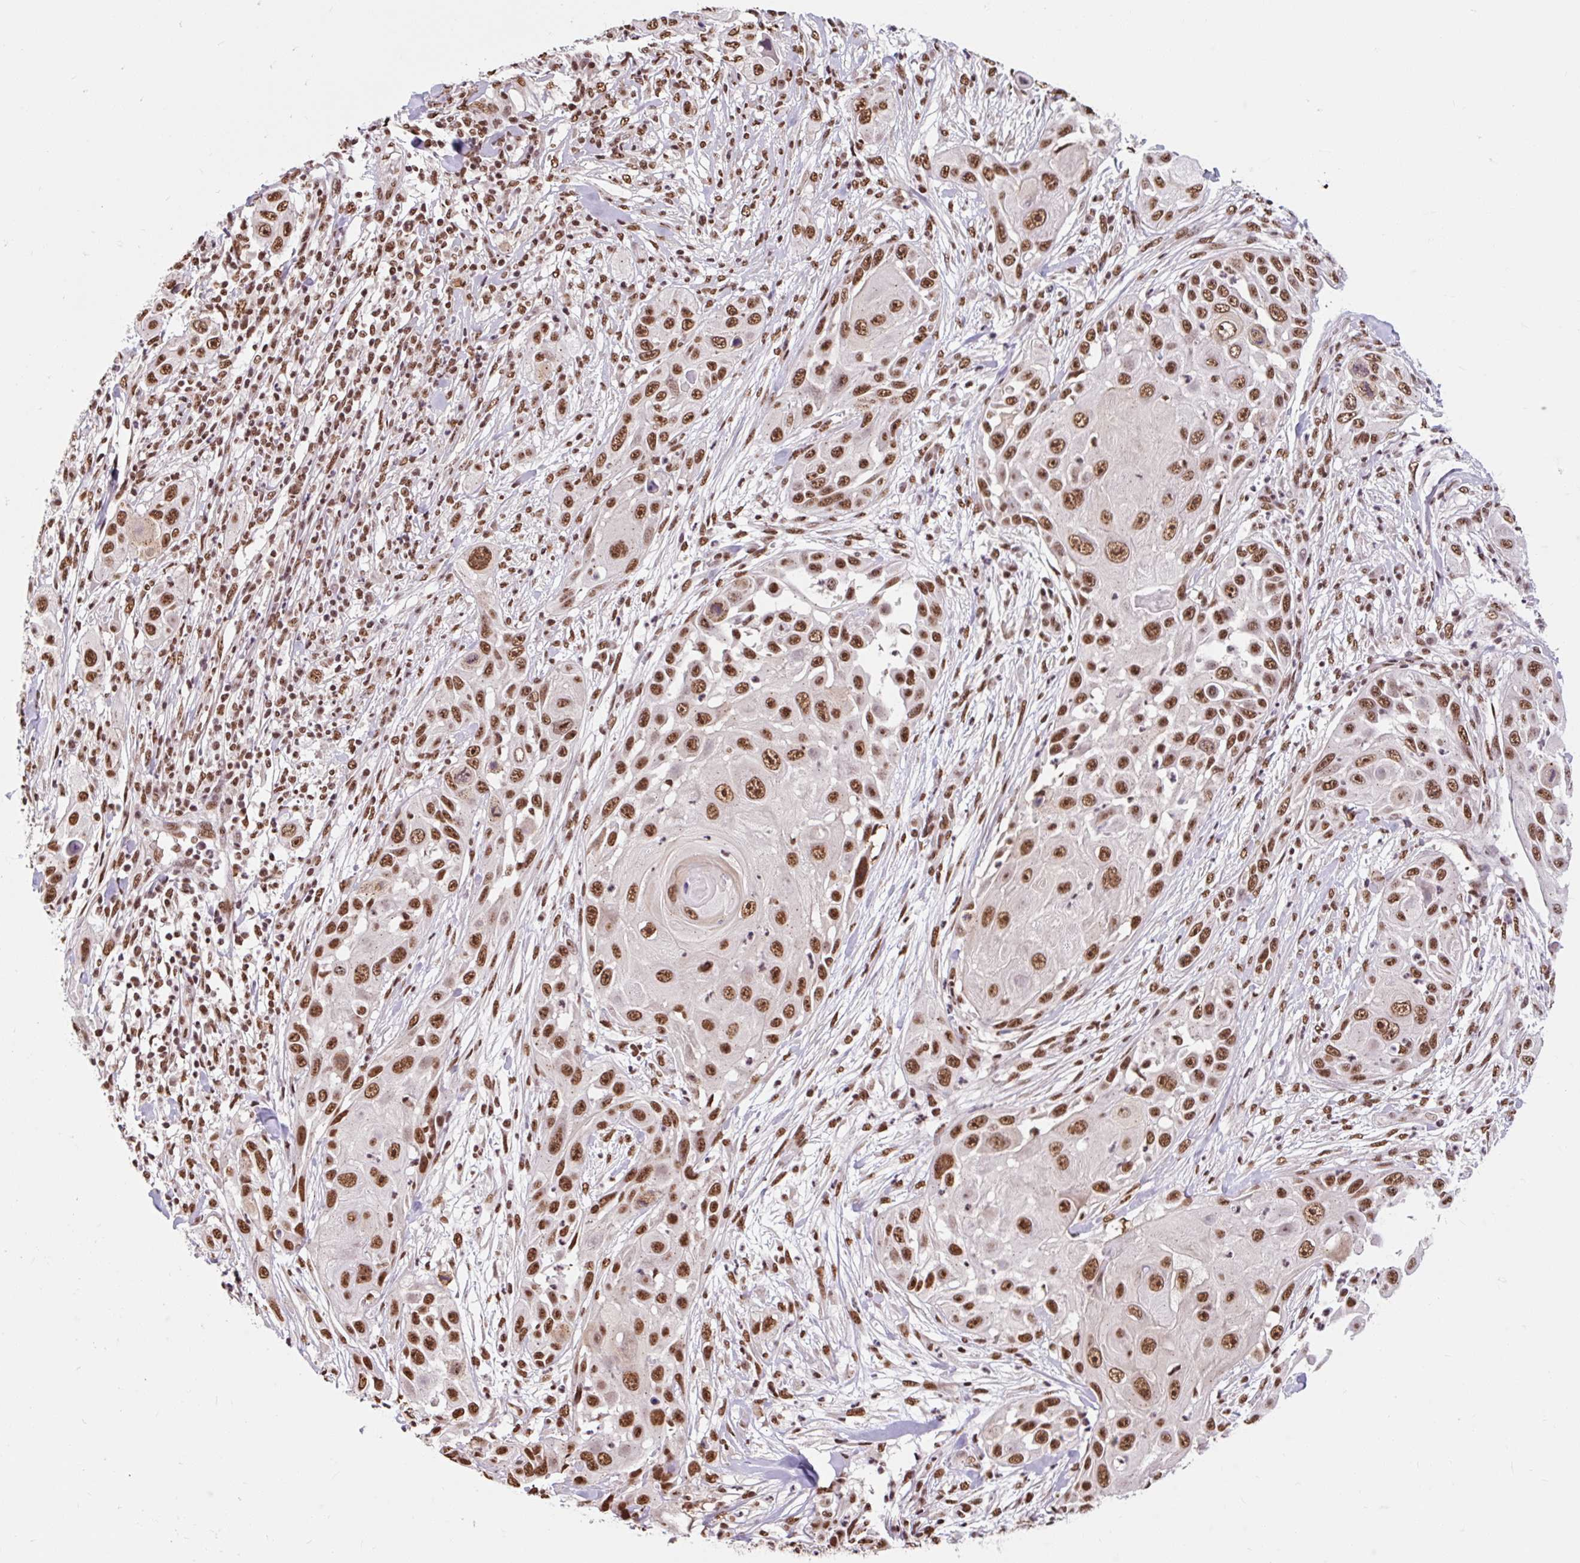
{"staining": {"intensity": "strong", "quantity": ">75%", "location": "nuclear"}, "tissue": "skin cancer", "cell_type": "Tumor cells", "image_type": "cancer", "snomed": [{"axis": "morphology", "description": "Squamous cell carcinoma, NOS"}, {"axis": "topography", "description": "Skin"}], "caption": "Skin cancer was stained to show a protein in brown. There is high levels of strong nuclear positivity in approximately >75% of tumor cells.", "gene": "BICRA", "patient": {"sex": "female", "age": 44}}